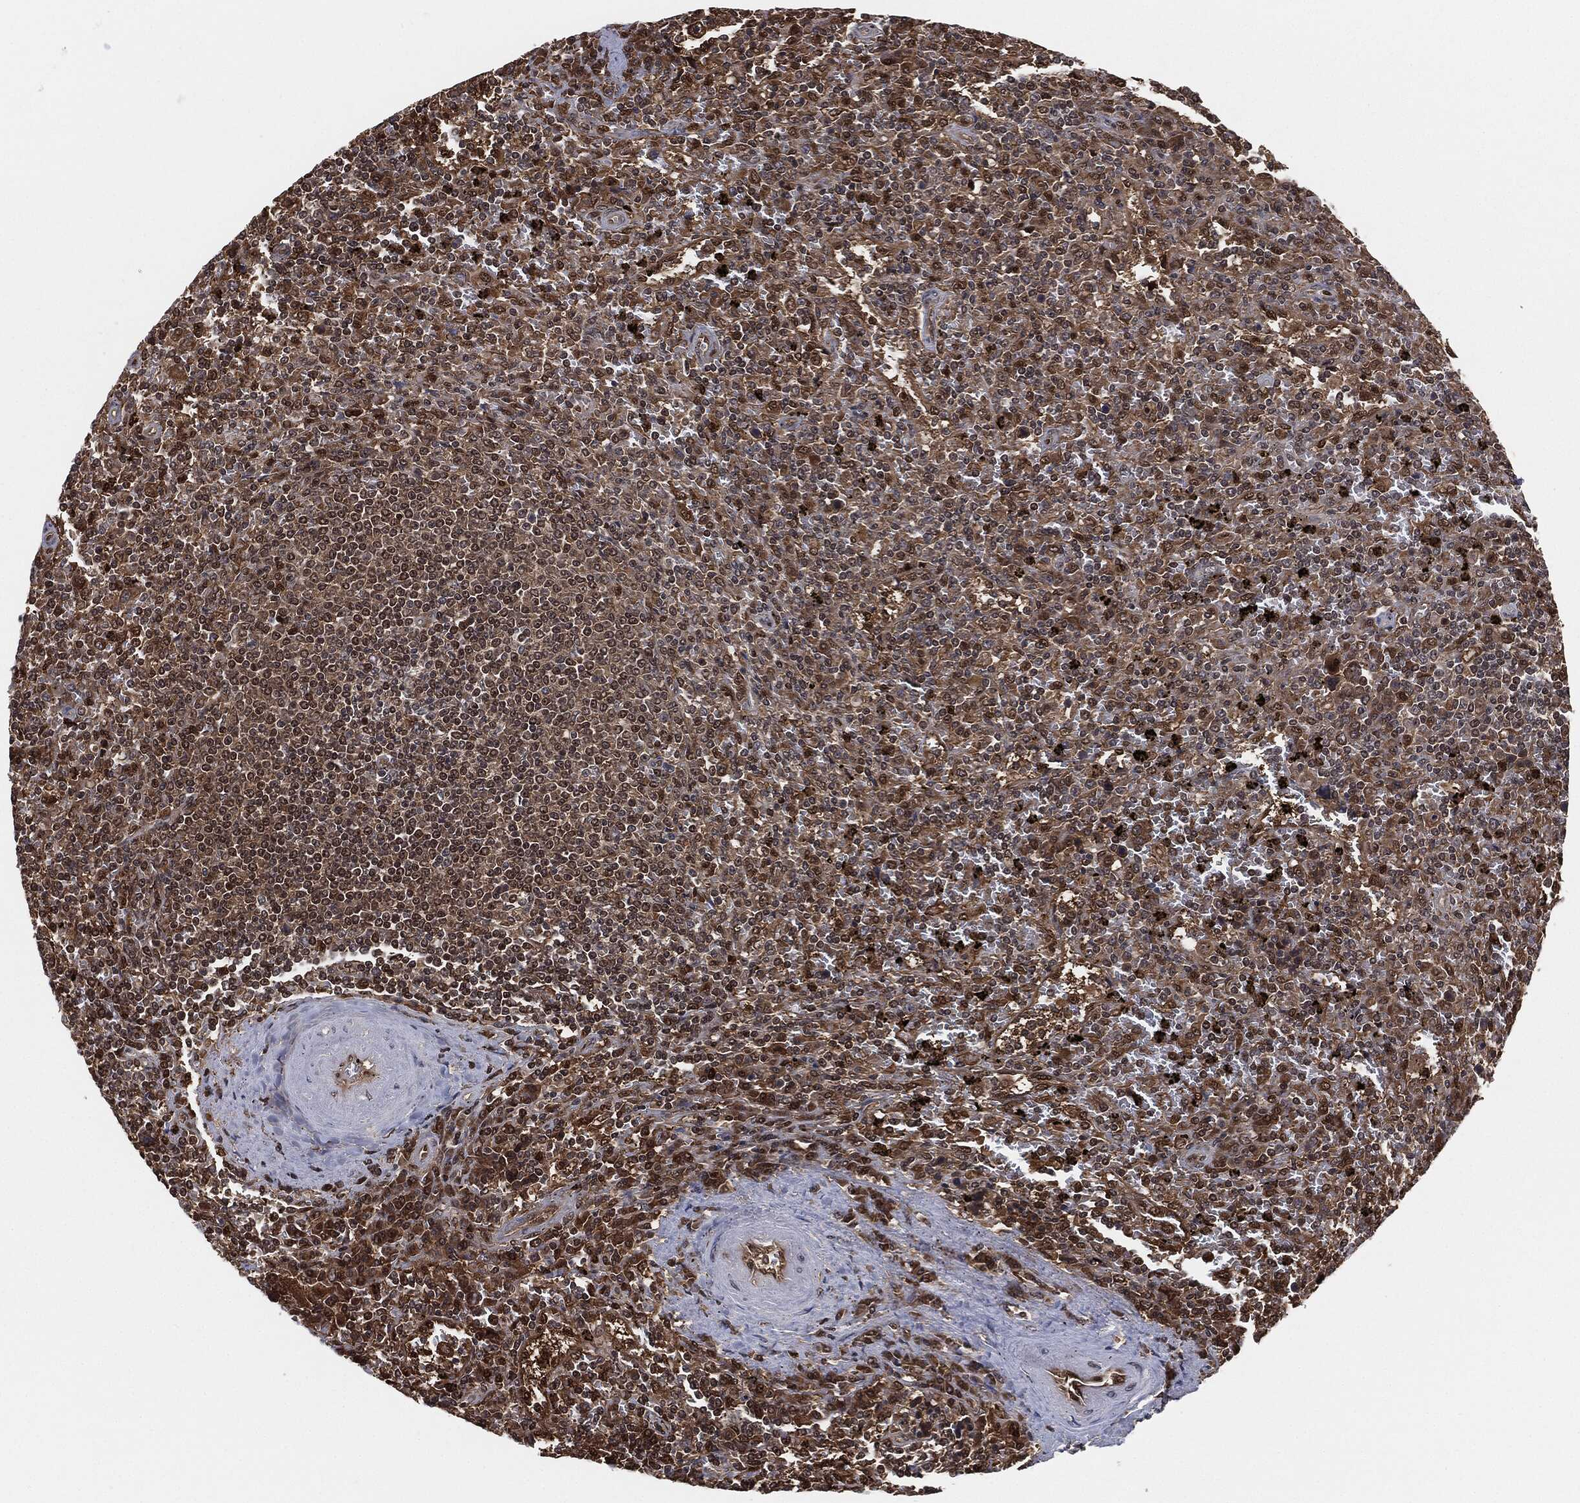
{"staining": {"intensity": "negative", "quantity": "none", "location": "none"}, "tissue": "lymphoma", "cell_type": "Tumor cells", "image_type": "cancer", "snomed": [{"axis": "morphology", "description": "Malignant lymphoma, non-Hodgkin's type, Low grade"}, {"axis": "topography", "description": "Spleen"}], "caption": "An immunohistochemistry photomicrograph of malignant lymphoma, non-Hodgkin's type (low-grade) is shown. There is no staining in tumor cells of malignant lymphoma, non-Hodgkin's type (low-grade).", "gene": "CAPRIN2", "patient": {"sex": "male", "age": 62}}